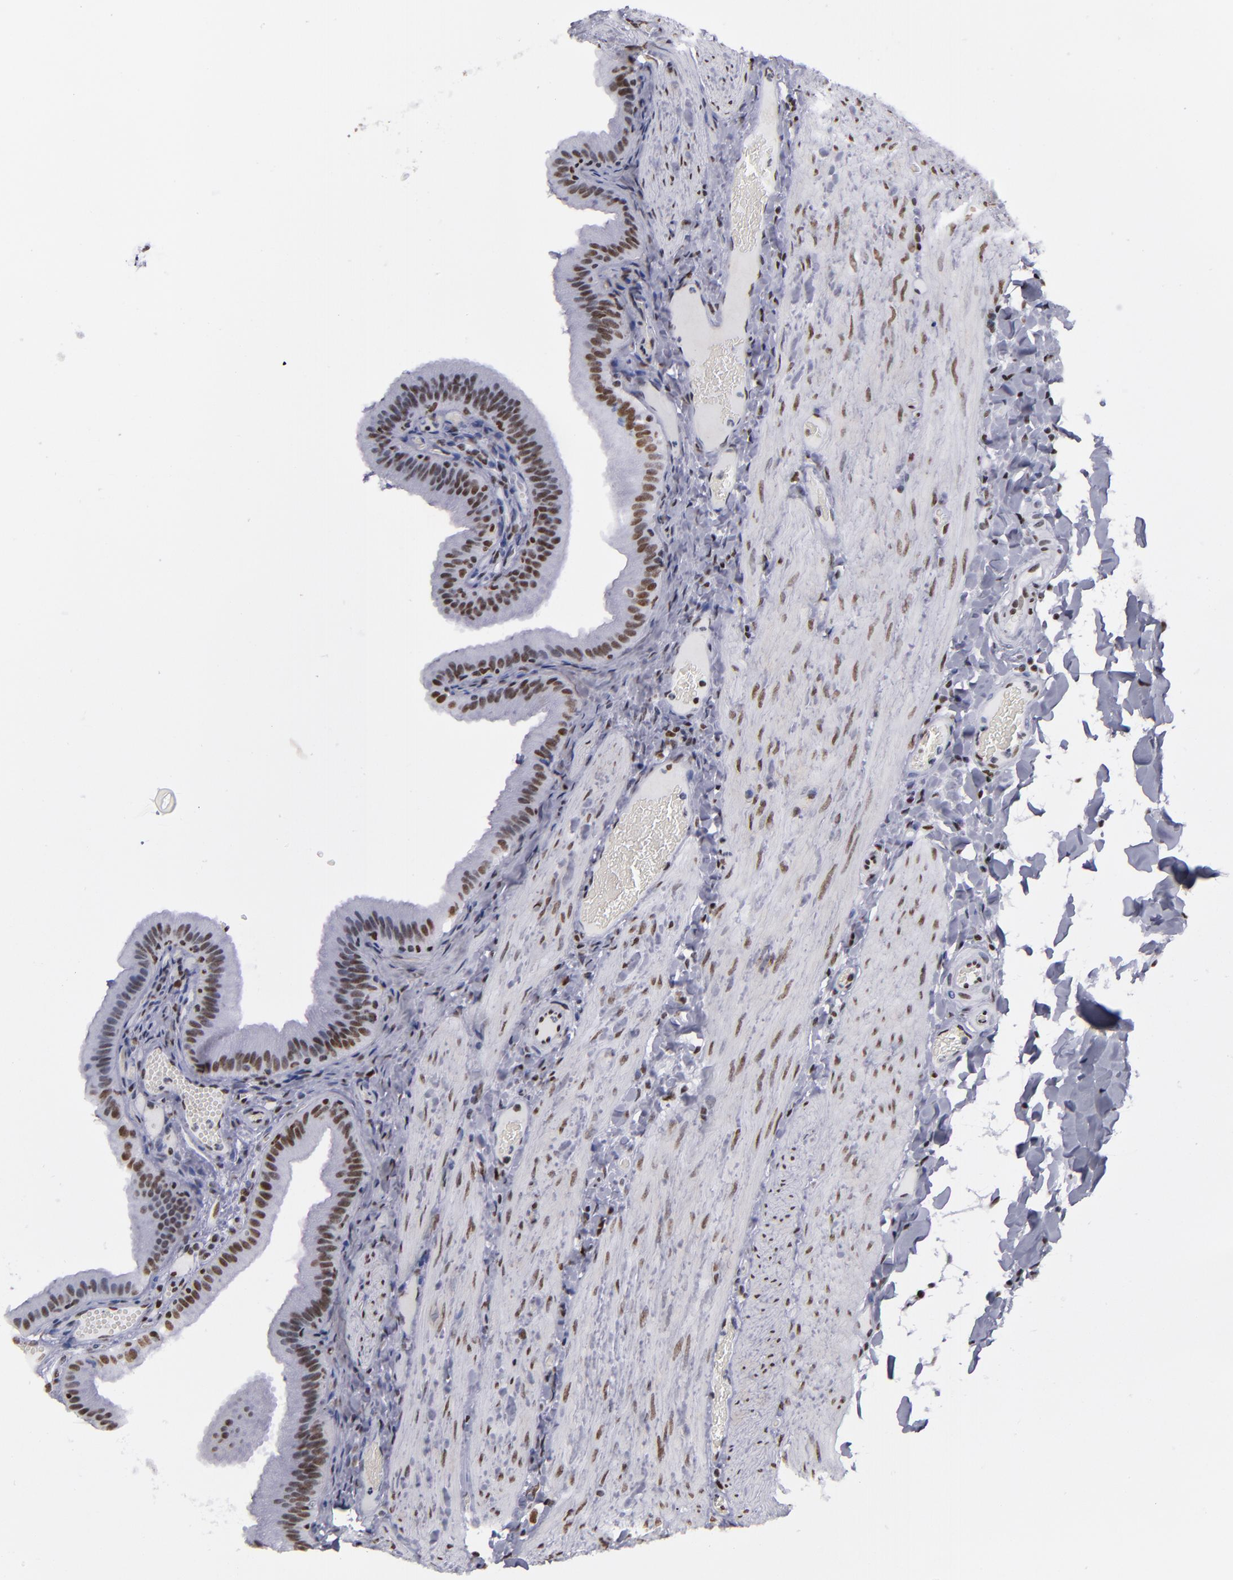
{"staining": {"intensity": "moderate", "quantity": "25%-75%", "location": "nuclear"}, "tissue": "gallbladder", "cell_type": "Glandular cells", "image_type": "normal", "snomed": [{"axis": "morphology", "description": "Normal tissue, NOS"}, {"axis": "topography", "description": "Gallbladder"}], "caption": "Protein staining shows moderate nuclear positivity in about 25%-75% of glandular cells in unremarkable gallbladder. Nuclei are stained in blue.", "gene": "TERF2", "patient": {"sex": "female", "age": 24}}